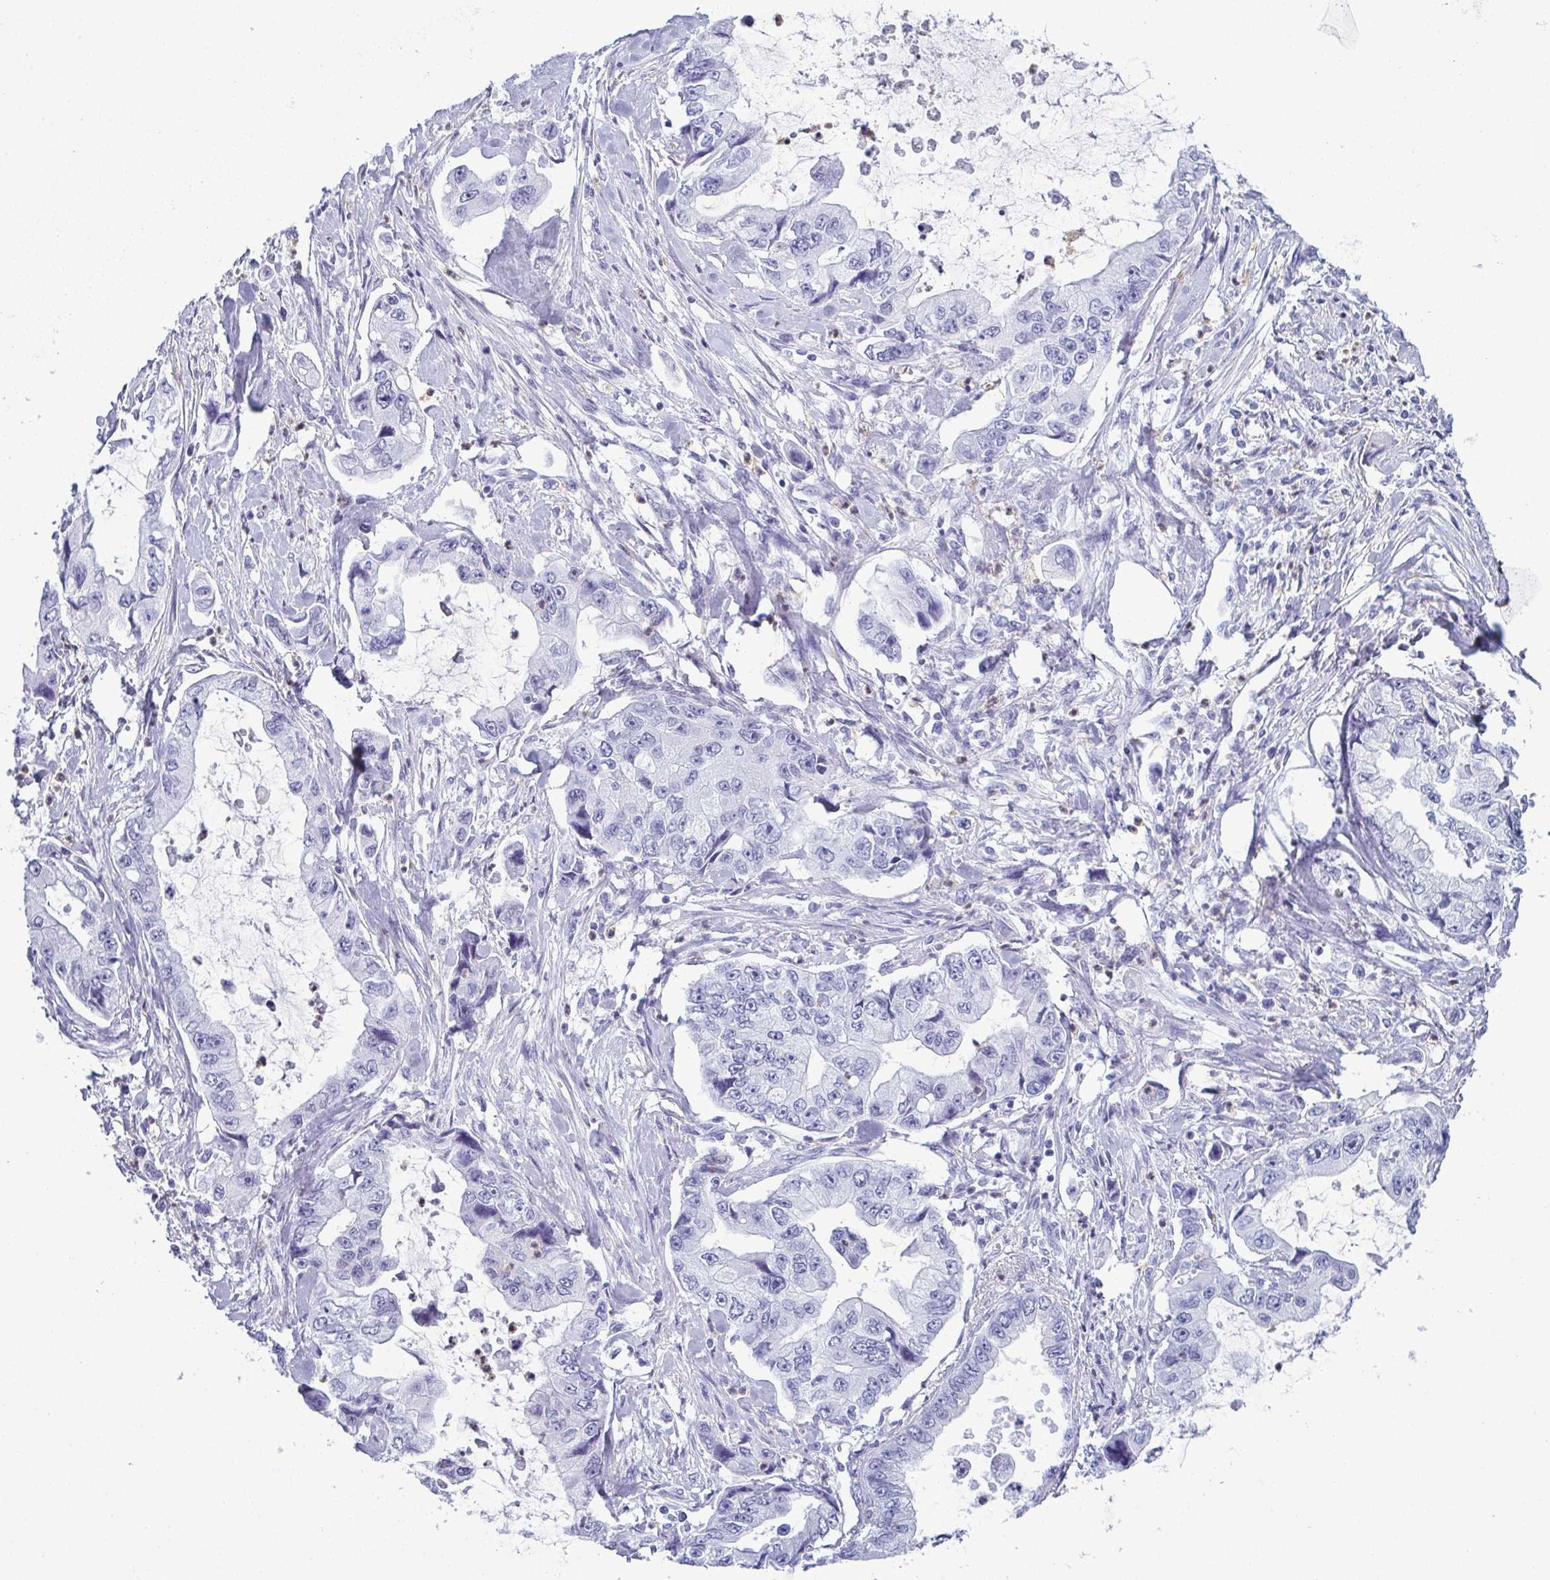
{"staining": {"intensity": "negative", "quantity": "none", "location": "none"}, "tissue": "stomach cancer", "cell_type": "Tumor cells", "image_type": "cancer", "snomed": [{"axis": "morphology", "description": "Adenocarcinoma, NOS"}, {"axis": "topography", "description": "Pancreas"}, {"axis": "topography", "description": "Stomach, upper"}, {"axis": "topography", "description": "Stomach"}], "caption": "IHC of stomach adenocarcinoma shows no staining in tumor cells. Nuclei are stained in blue.", "gene": "CDA", "patient": {"sex": "male", "age": 77}}